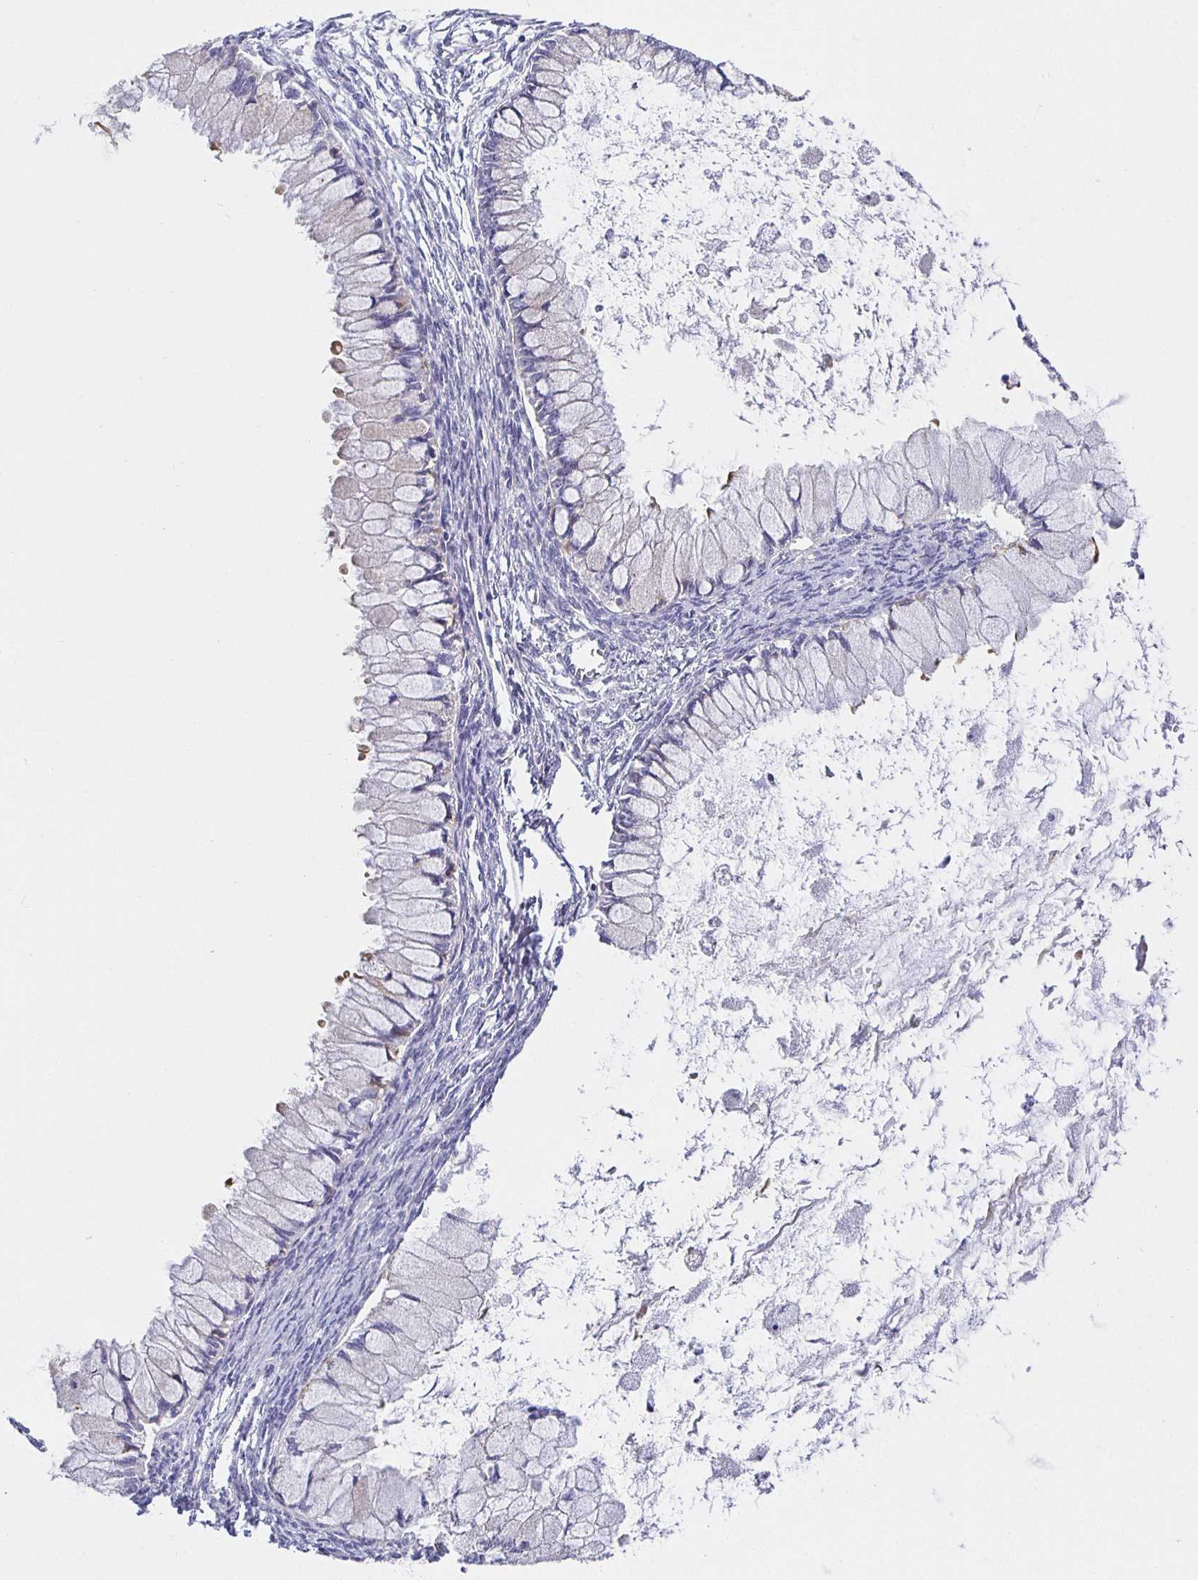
{"staining": {"intensity": "negative", "quantity": "none", "location": "none"}, "tissue": "ovarian cancer", "cell_type": "Tumor cells", "image_type": "cancer", "snomed": [{"axis": "morphology", "description": "Cystadenocarcinoma, mucinous, NOS"}, {"axis": "topography", "description": "Ovary"}], "caption": "Ovarian mucinous cystadenocarcinoma was stained to show a protein in brown. There is no significant expression in tumor cells. (Stains: DAB (3,3'-diaminobenzidine) IHC with hematoxylin counter stain, Microscopy: brightfield microscopy at high magnification).", "gene": "OPALIN", "patient": {"sex": "female", "age": 34}}